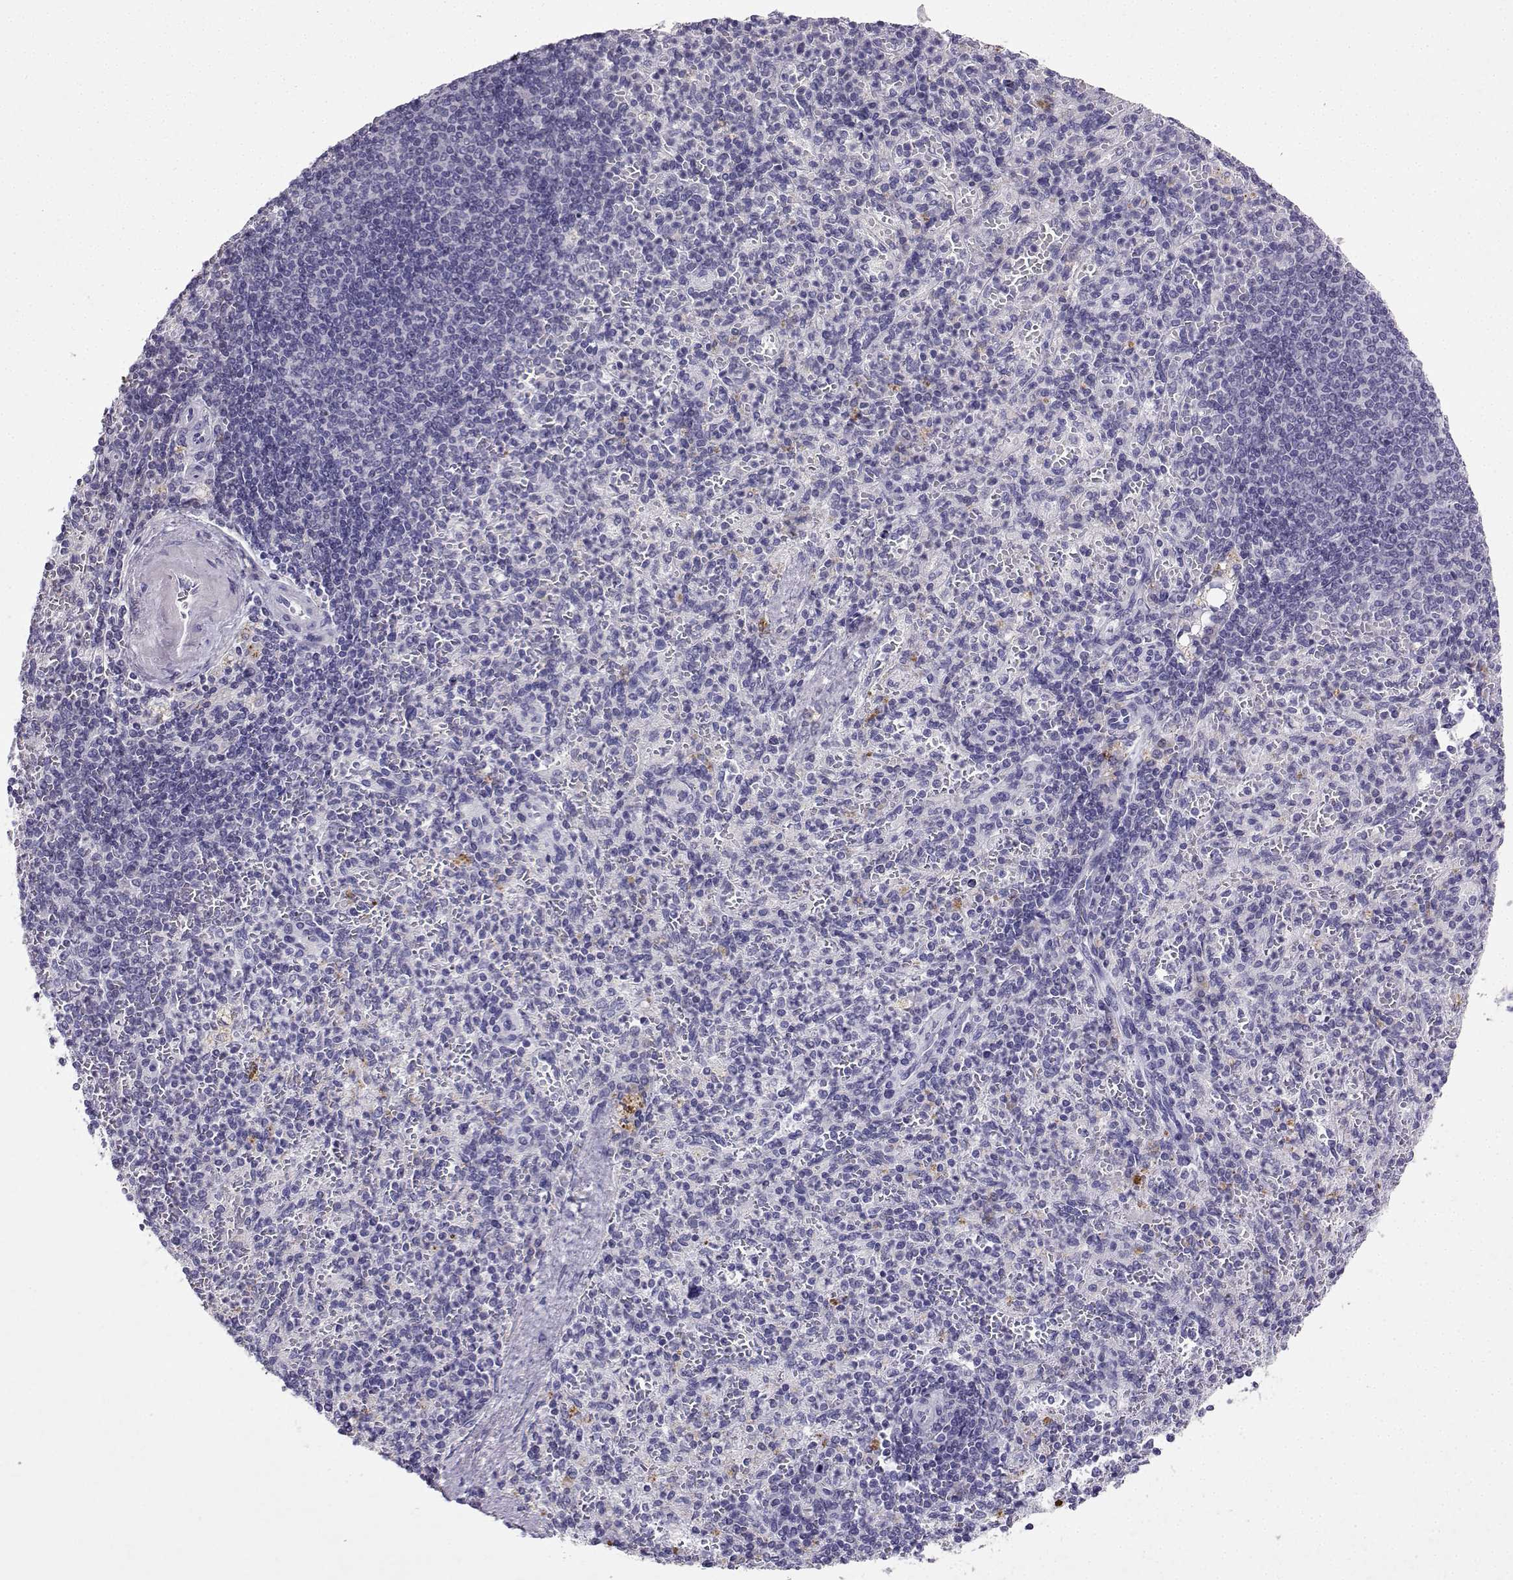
{"staining": {"intensity": "negative", "quantity": "none", "location": "none"}, "tissue": "spleen", "cell_type": "Cells in red pulp", "image_type": "normal", "snomed": [{"axis": "morphology", "description": "Normal tissue, NOS"}, {"axis": "topography", "description": "Spleen"}], "caption": "Photomicrograph shows no protein positivity in cells in red pulp of benign spleen.", "gene": "GRIK4", "patient": {"sex": "female", "age": 74}}